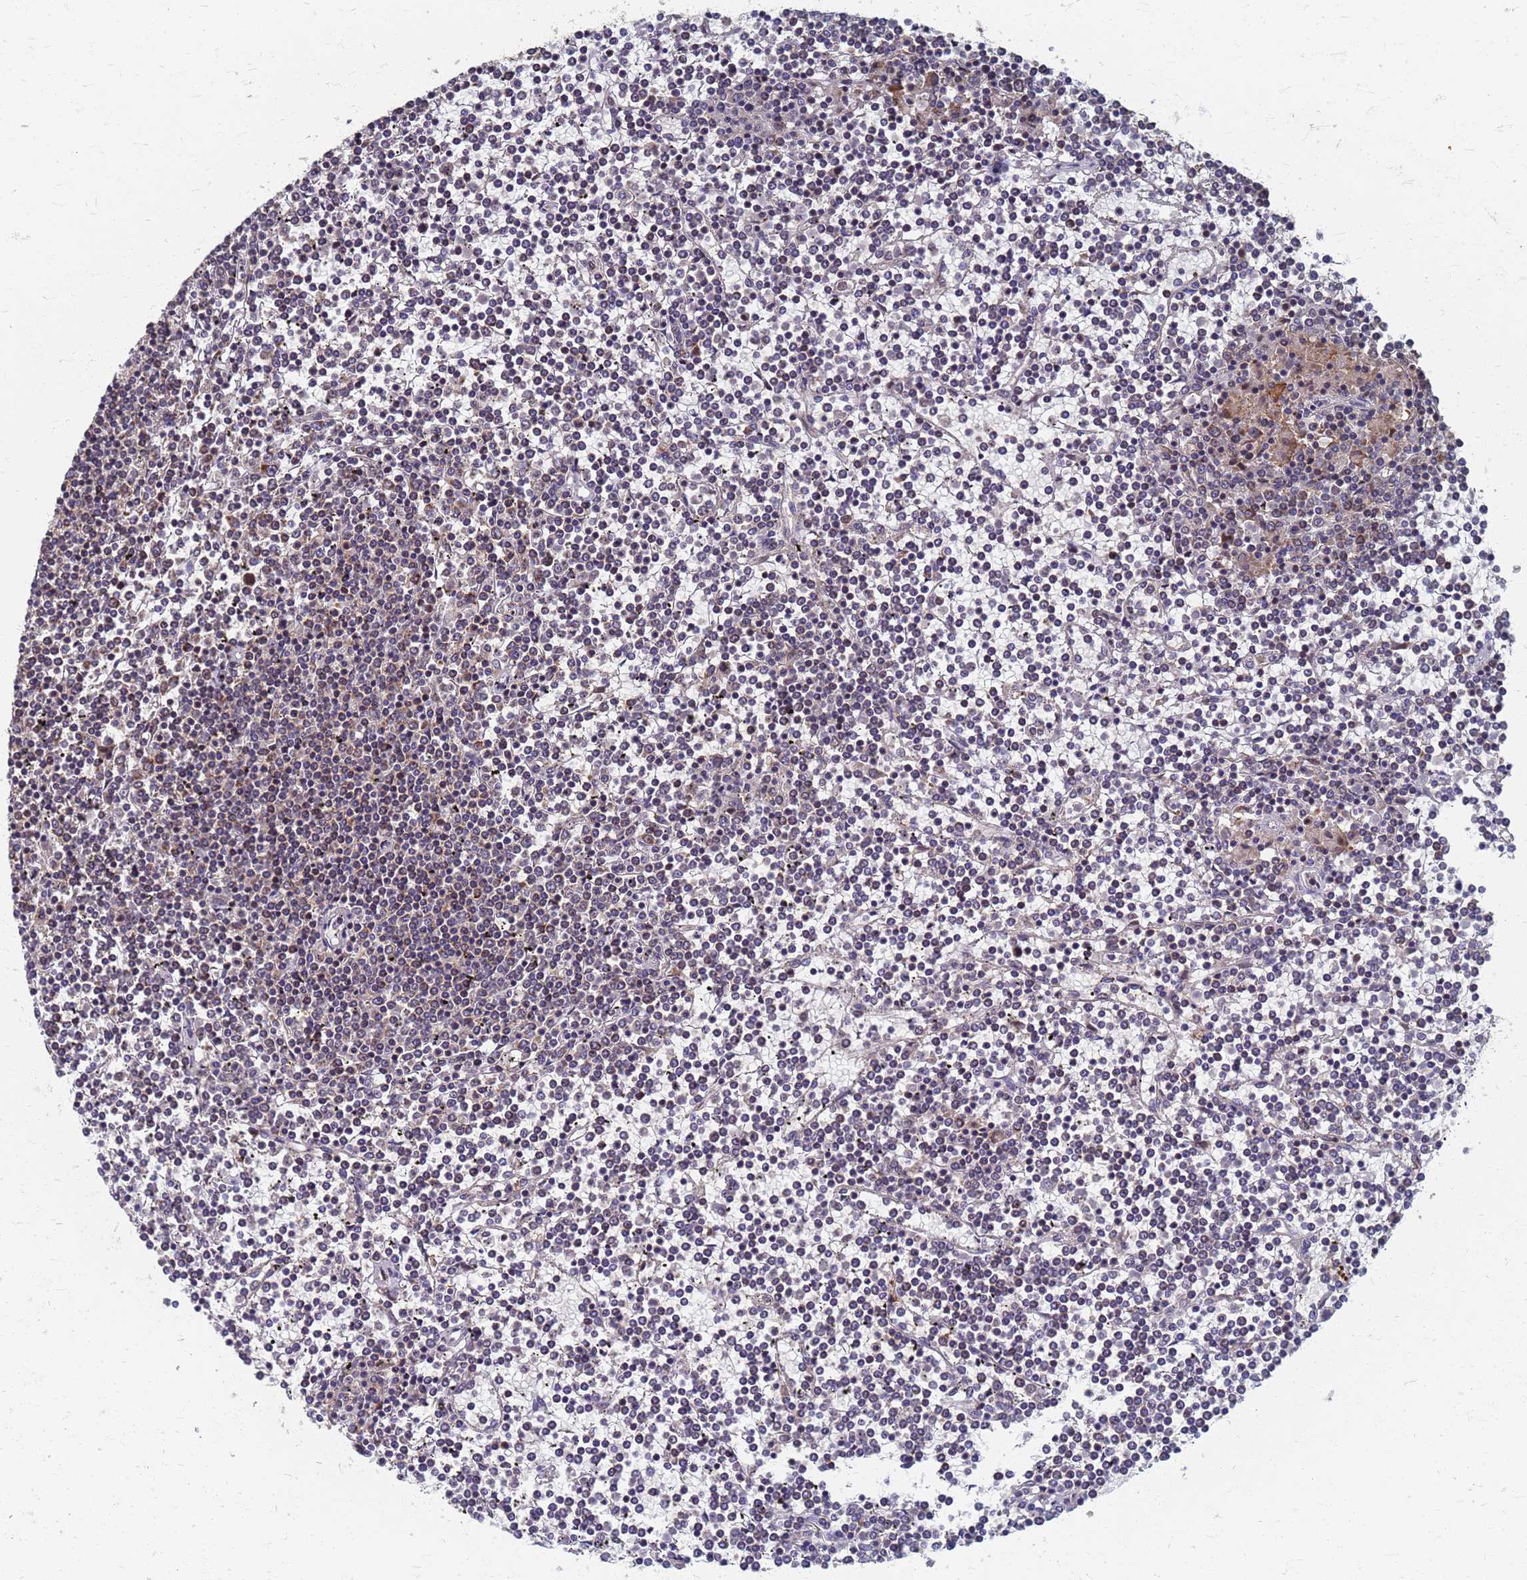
{"staining": {"intensity": "negative", "quantity": "none", "location": "none"}, "tissue": "lymphoma", "cell_type": "Tumor cells", "image_type": "cancer", "snomed": [{"axis": "morphology", "description": "Malignant lymphoma, non-Hodgkin's type, Low grade"}, {"axis": "topography", "description": "Spleen"}], "caption": "Immunohistochemistry of lymphoma demonstrates no staining in tumor cells.", "gene": "ATPAF1", "patient": {"sex": "female", "age": 19}}